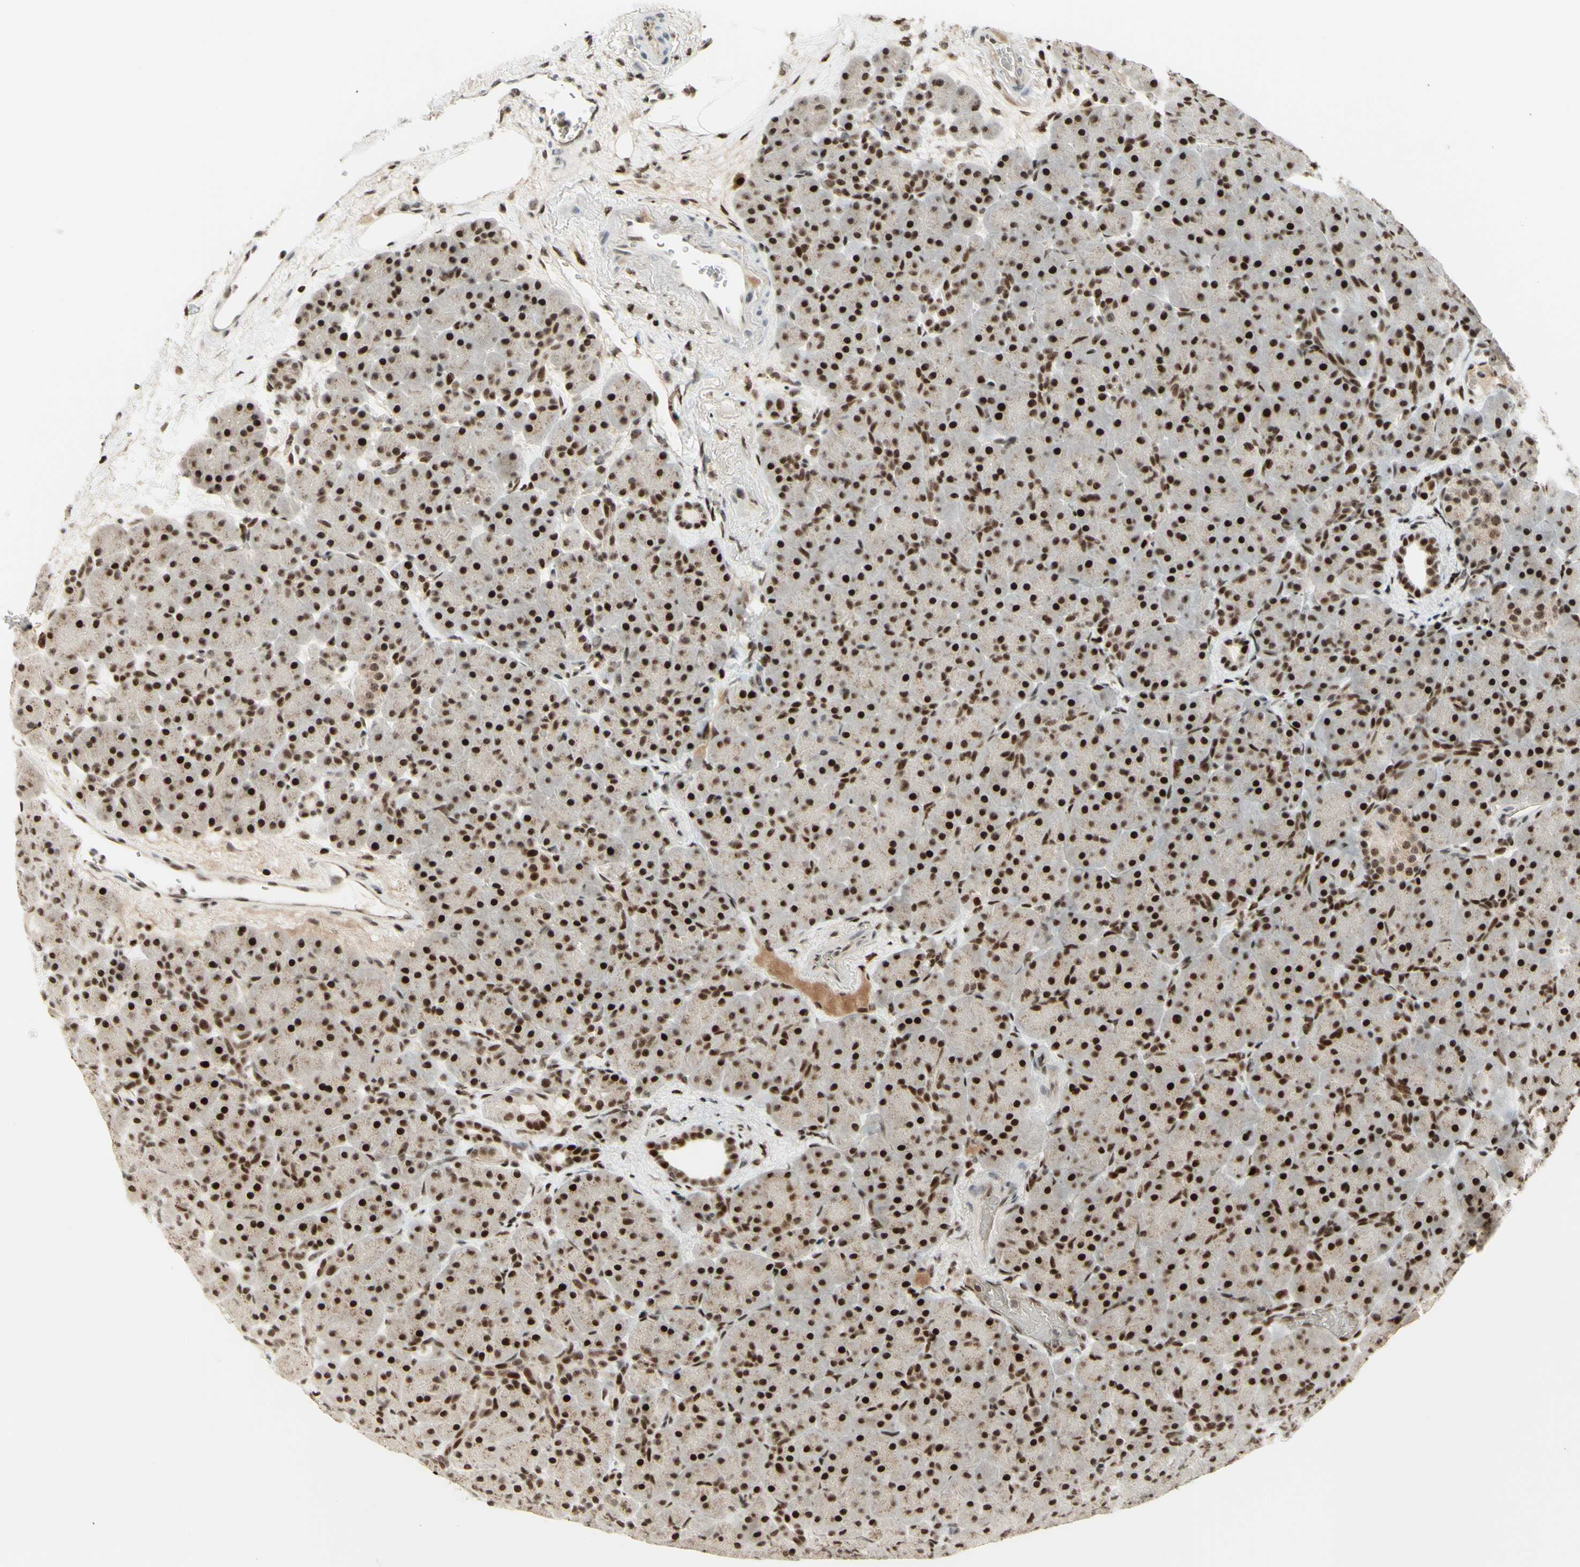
{"staining": {"intensity": "strong", "quantity": "25%-75%", "location": "nuclear"}, "tissue": "pancreas", "cell_type": "Exocrine glandular cells", "image_type": "normal", "snomed": [{"axis": "morphology", "description": "Normal tissue, NOS"}, {"axis": "topography", "description": "Pancreas"}], "caption": "Immunohistochemical staining of benign human pancreas exhibits strong nuclear protein positivity in approximately 25%-75% of exocrine glandular cells.", "gene": "CDKL5", "patient": {"sex": "male", "age": 66}}